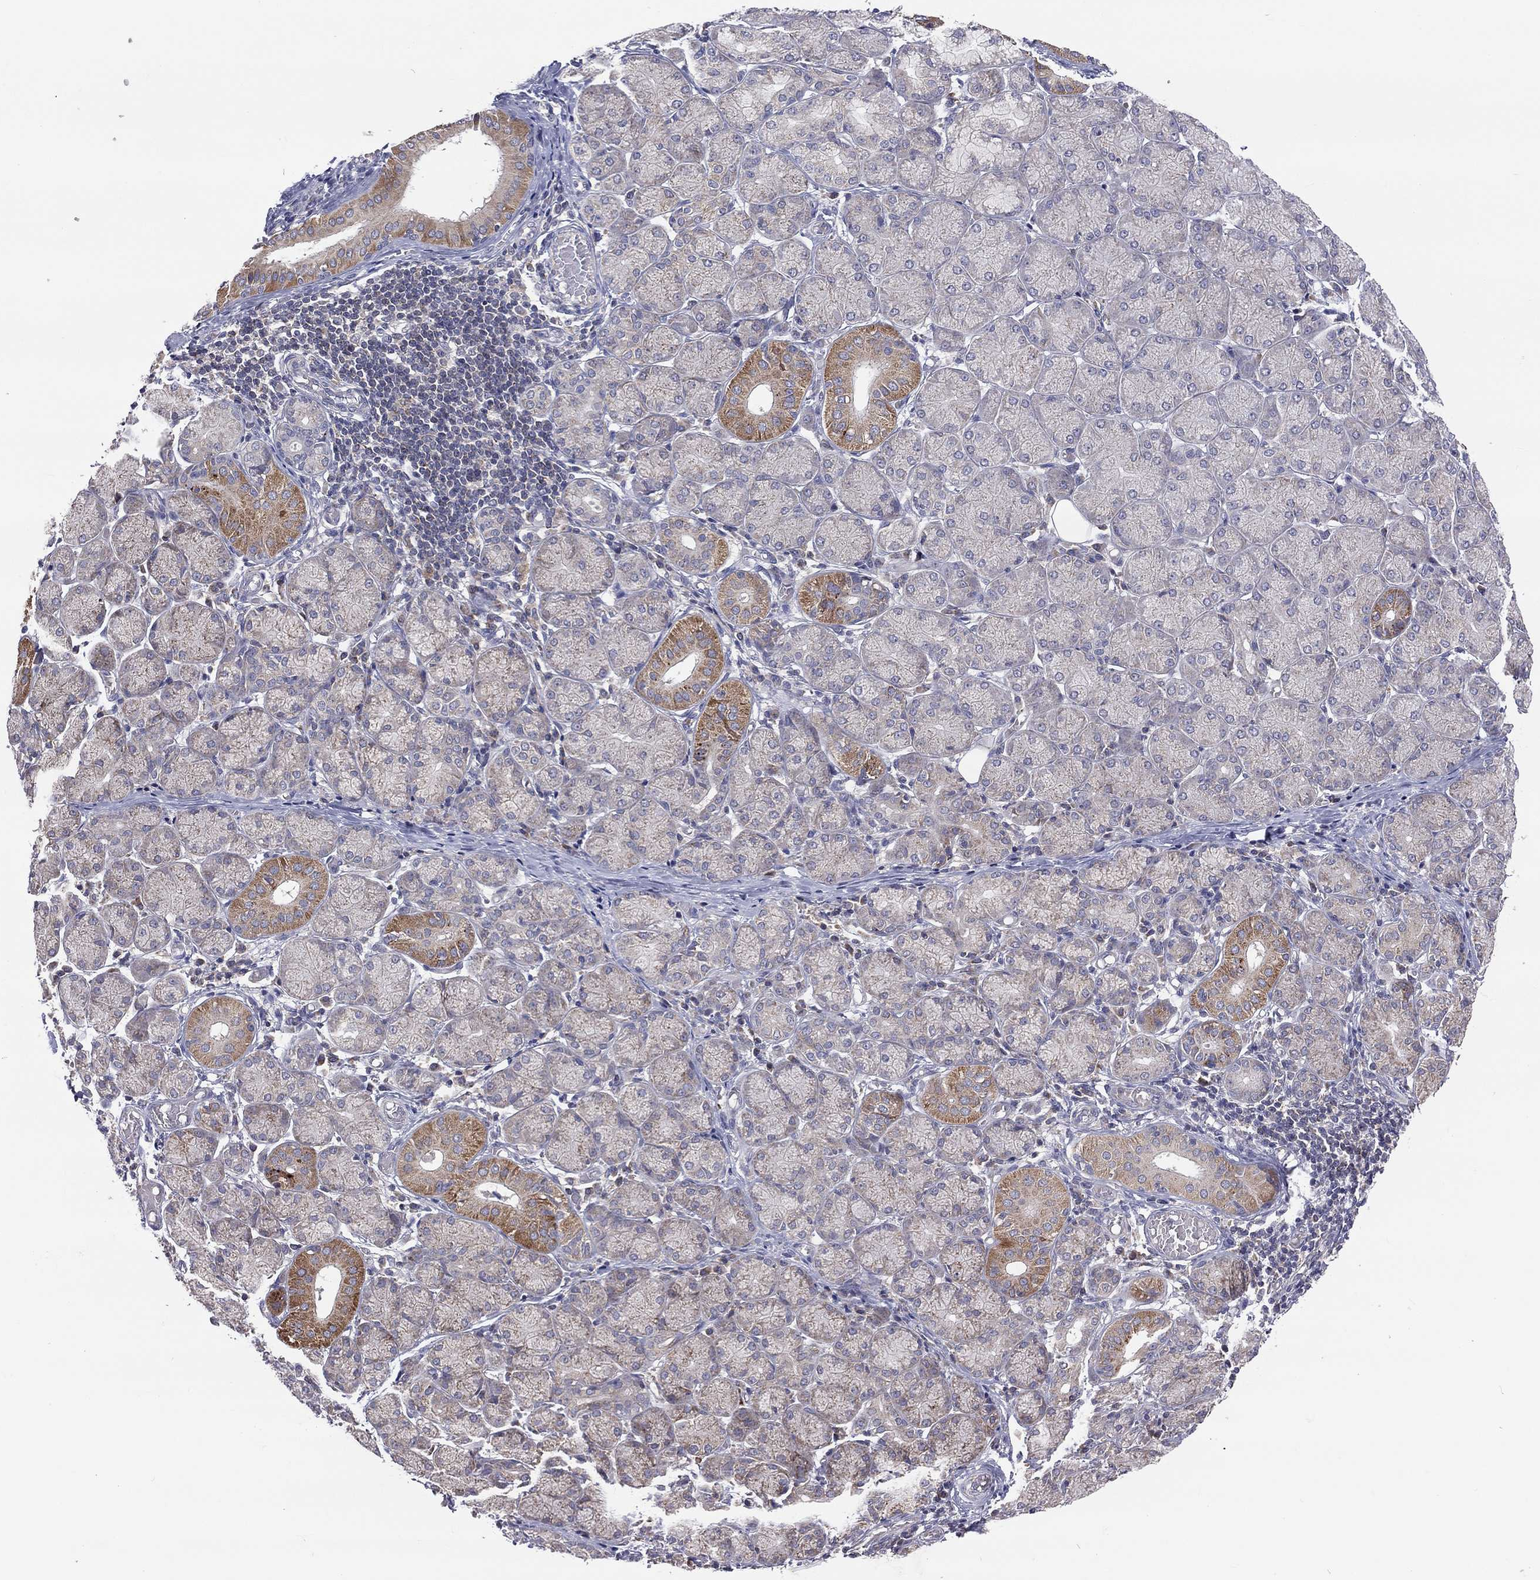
{"staining": {"intensity": "moderate", "quantity": "<25%", "location": "cytoplasmic/membranous"}, "tissue": "salivary gland", "cell_type": "Glandular cells", "image_type": "normal", "snomed": [{"axis": "morphology", "description": "Normal tissue, NOS"}, {"axis": "topography", "description": "Salivary gland"}, {"axis": "topography", "description": "Peripheral nerve tissue"}], "caption": "Immunohistochemical staining of unremarkable salivary gland reveals low levels of moderate cytoplasmic/membranous positivity in approximately <25% of glandular cells.", "gene": "STARD3", "patient": {"sex": "female", "age": 24}}